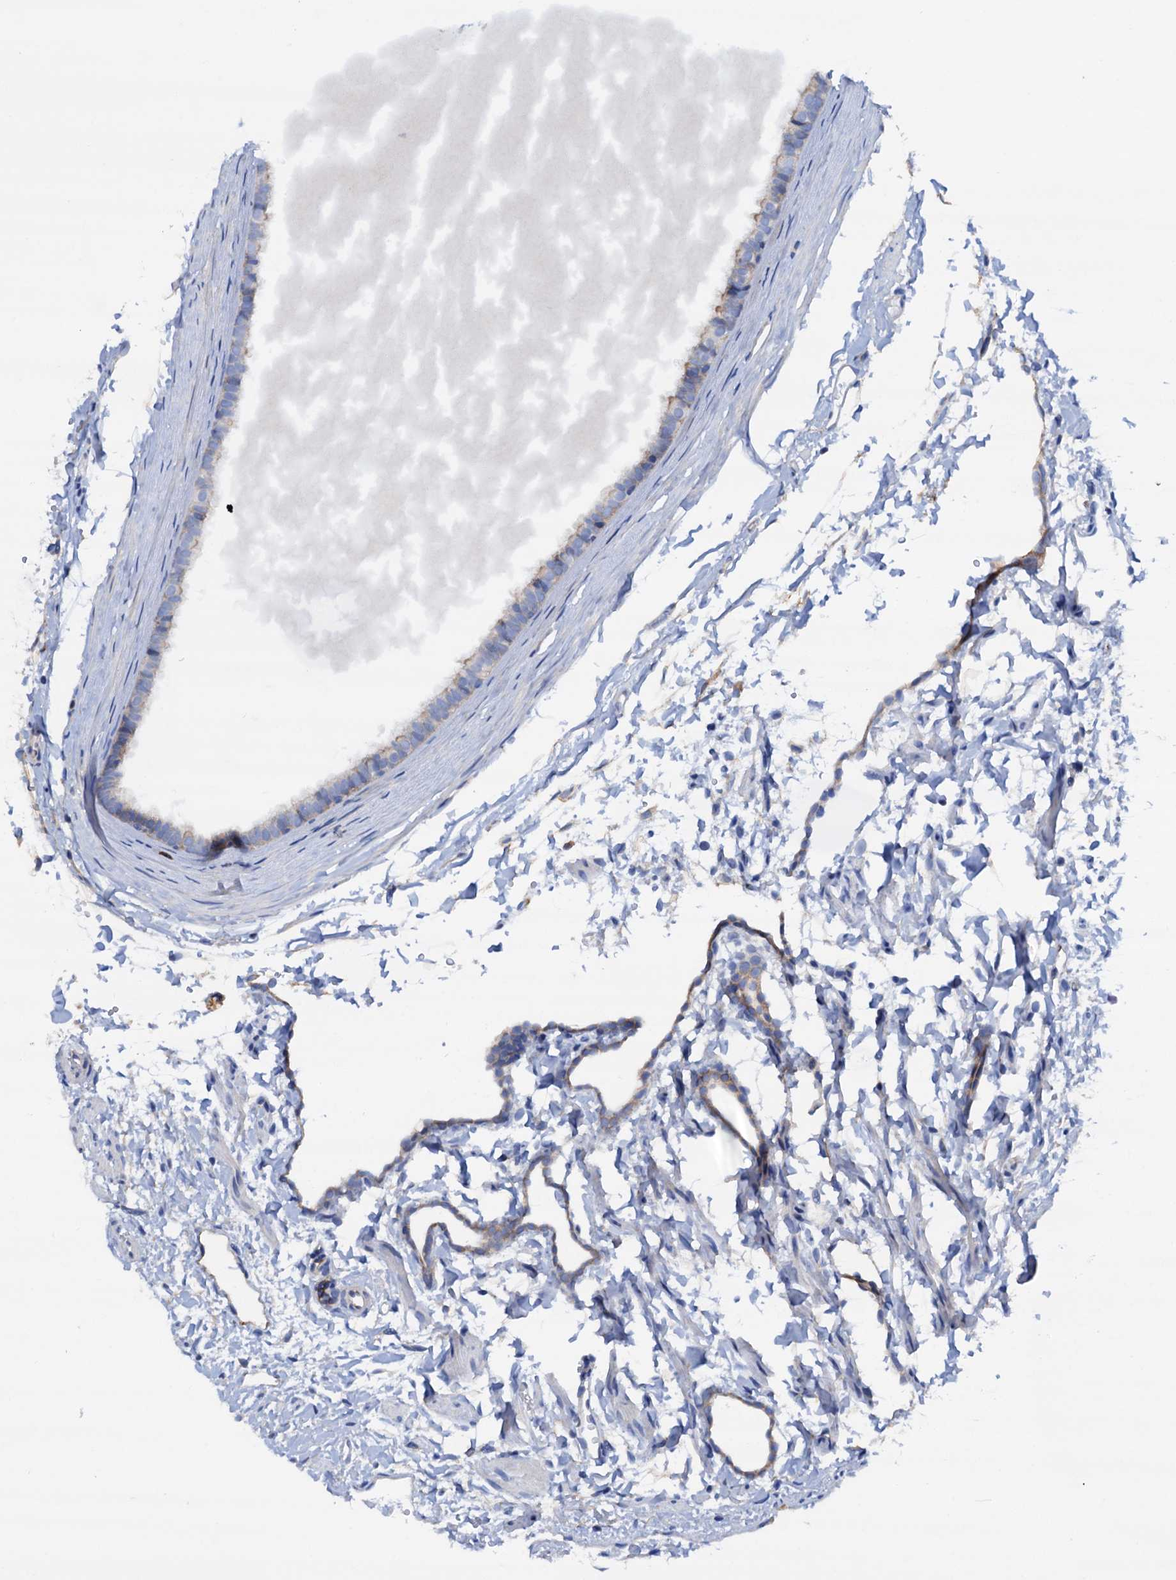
{"staining": {"intensity": "weak", "quantity": "25%-75%", "location": "cytoplasmic/membranous"}, "tissue": "fallopian tube", "cell_type": "Glandular cells", "image_type": "normal", "snomed": [{"axis": "morphology", "description": "Normal tissue, NOS"}, {"axis": "topography", "description": "Fallopian tube"}], "caption": "Immunohistochemistry (IHC) of unremarkable fallopian tube exhibits low levels of weak cytoplasmic/membranous staining in approximately 25%-75% of glandular cells.", "gene": "RASSF9", "patient": {"sex": "female", "age": 35}}